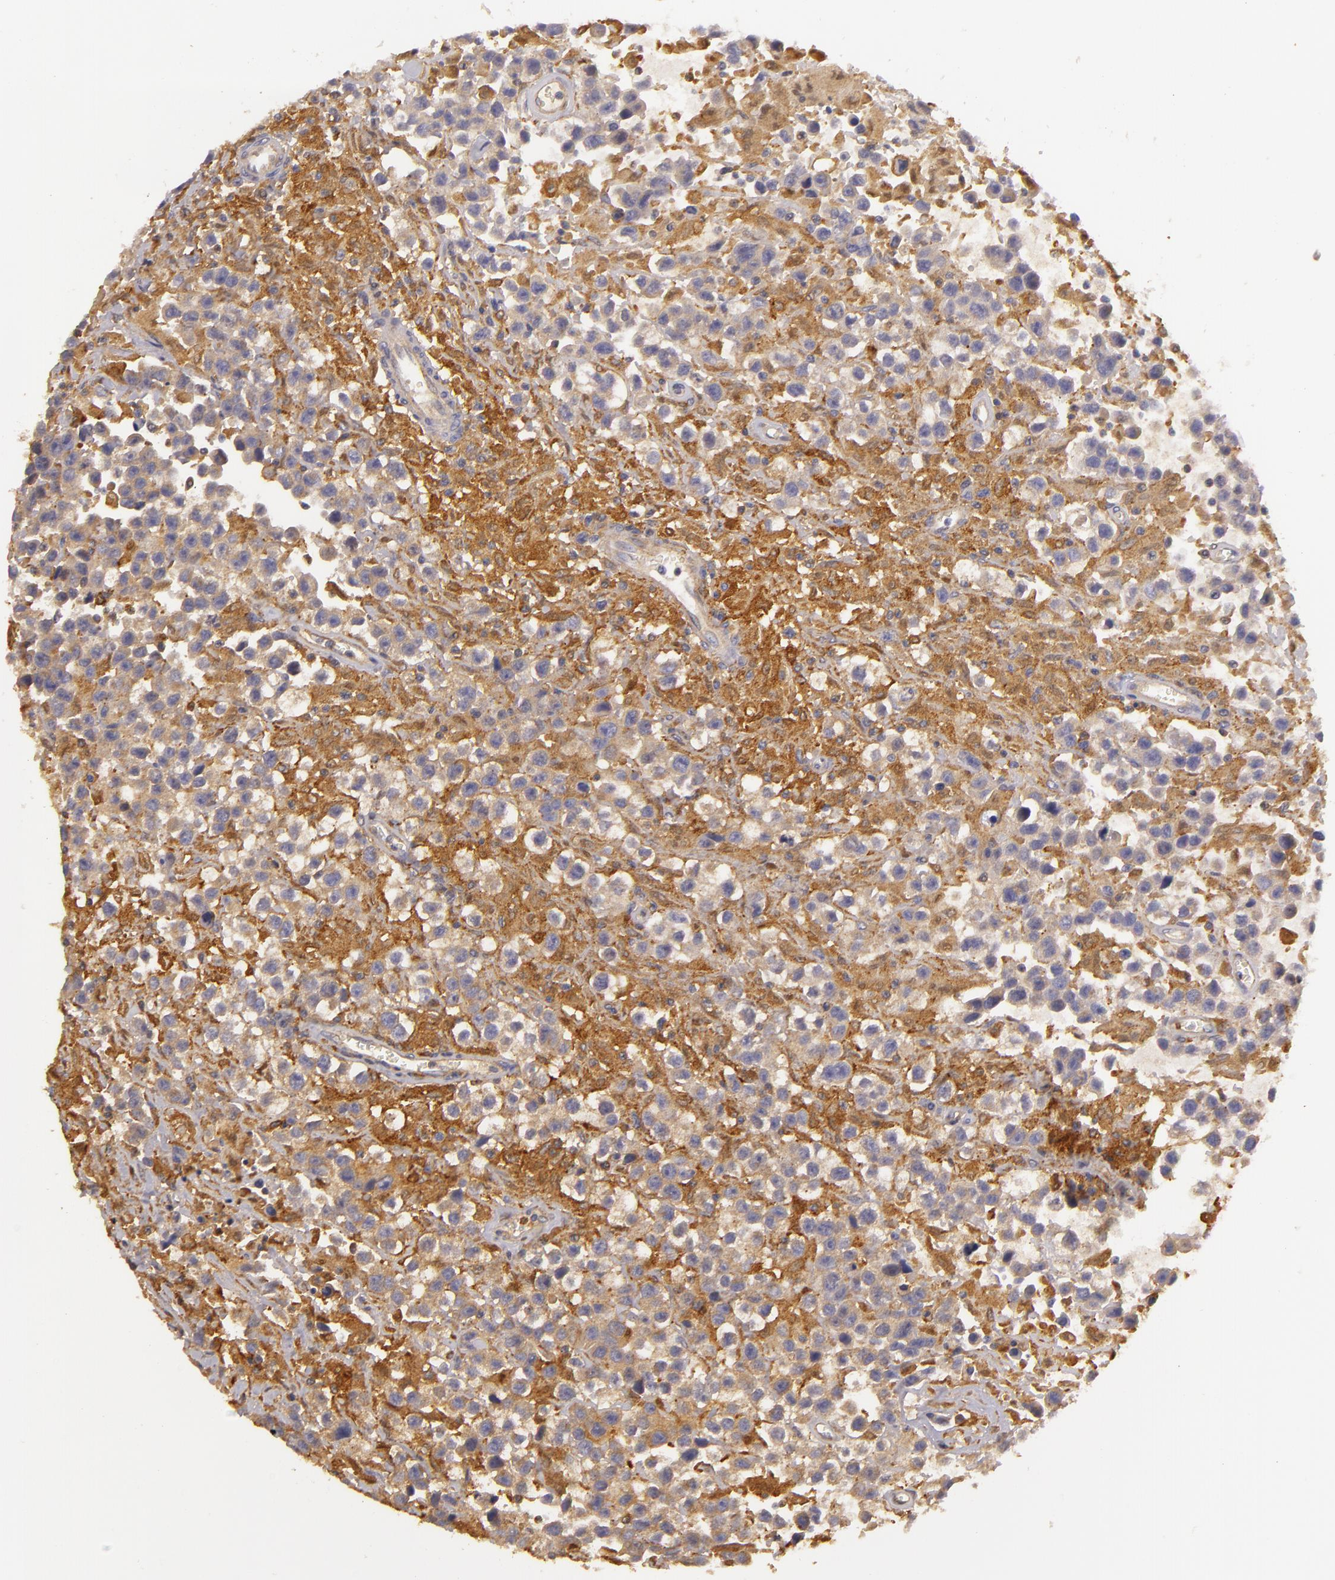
{"staining": {"intensity": "moderate", "quantity": ">75%", "location": "cytoplasmic/membranous"}, "tissue": "testis cancer", "cell_type": "Tumor cells", "image_type": "cancer", "snomed": [{"axis": "morphology", "description": "Seminoma, NOS"}, {"axis": "topography", "description": "Testis"}], "caption": "A medium amount of moderate cytoplasmic/membranous expression is identified in about >75% of tumor cells in testis cancer tissue.", "gene": "TOM1", "patient": {"sex": "male", "age": 43}}